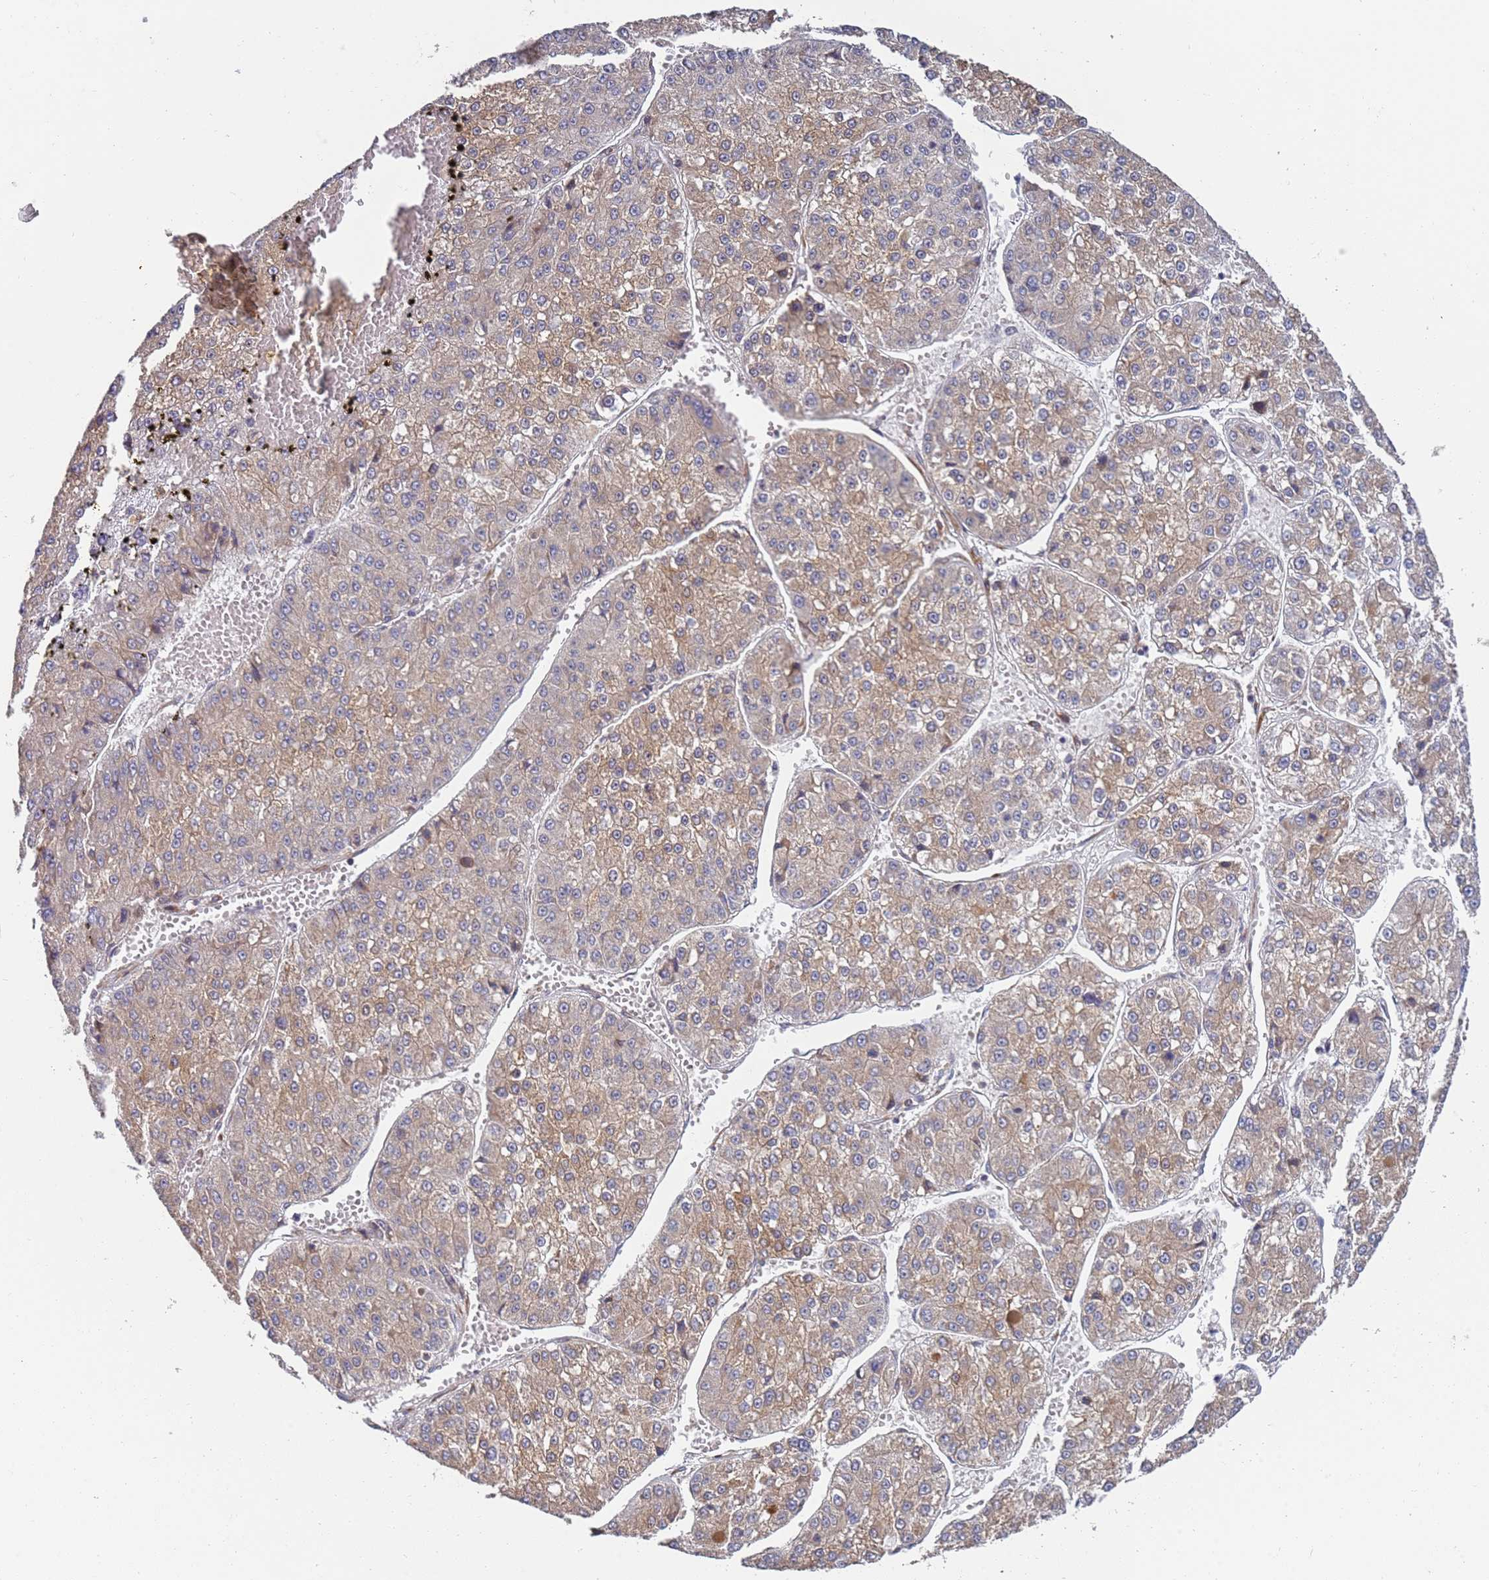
{"staining": {"intensity": "weak", "quantity": ">75%", "location": "cytoplasmic/membranous"}, "tissue": "liver cancer", "cell_type": "Tumor cells", "image_type": "cancer", "snomed": [{"axis": "morphology", "description": "Carcinoma, Hepatocellular, NOS"}, {"axis": "topography", "description": "Liver"}], "caption": "This photomicrograph exhibits liver hepatocellular carcinoma stained with immunohistochemistry to label a protein in brown. The cytoplasmic/membranous of tumor cells show weak positivity for the protein. Nuclei are counter-stained blue.", "gene": "VRK2", "patient": {"sex": "female", "age": 73}}